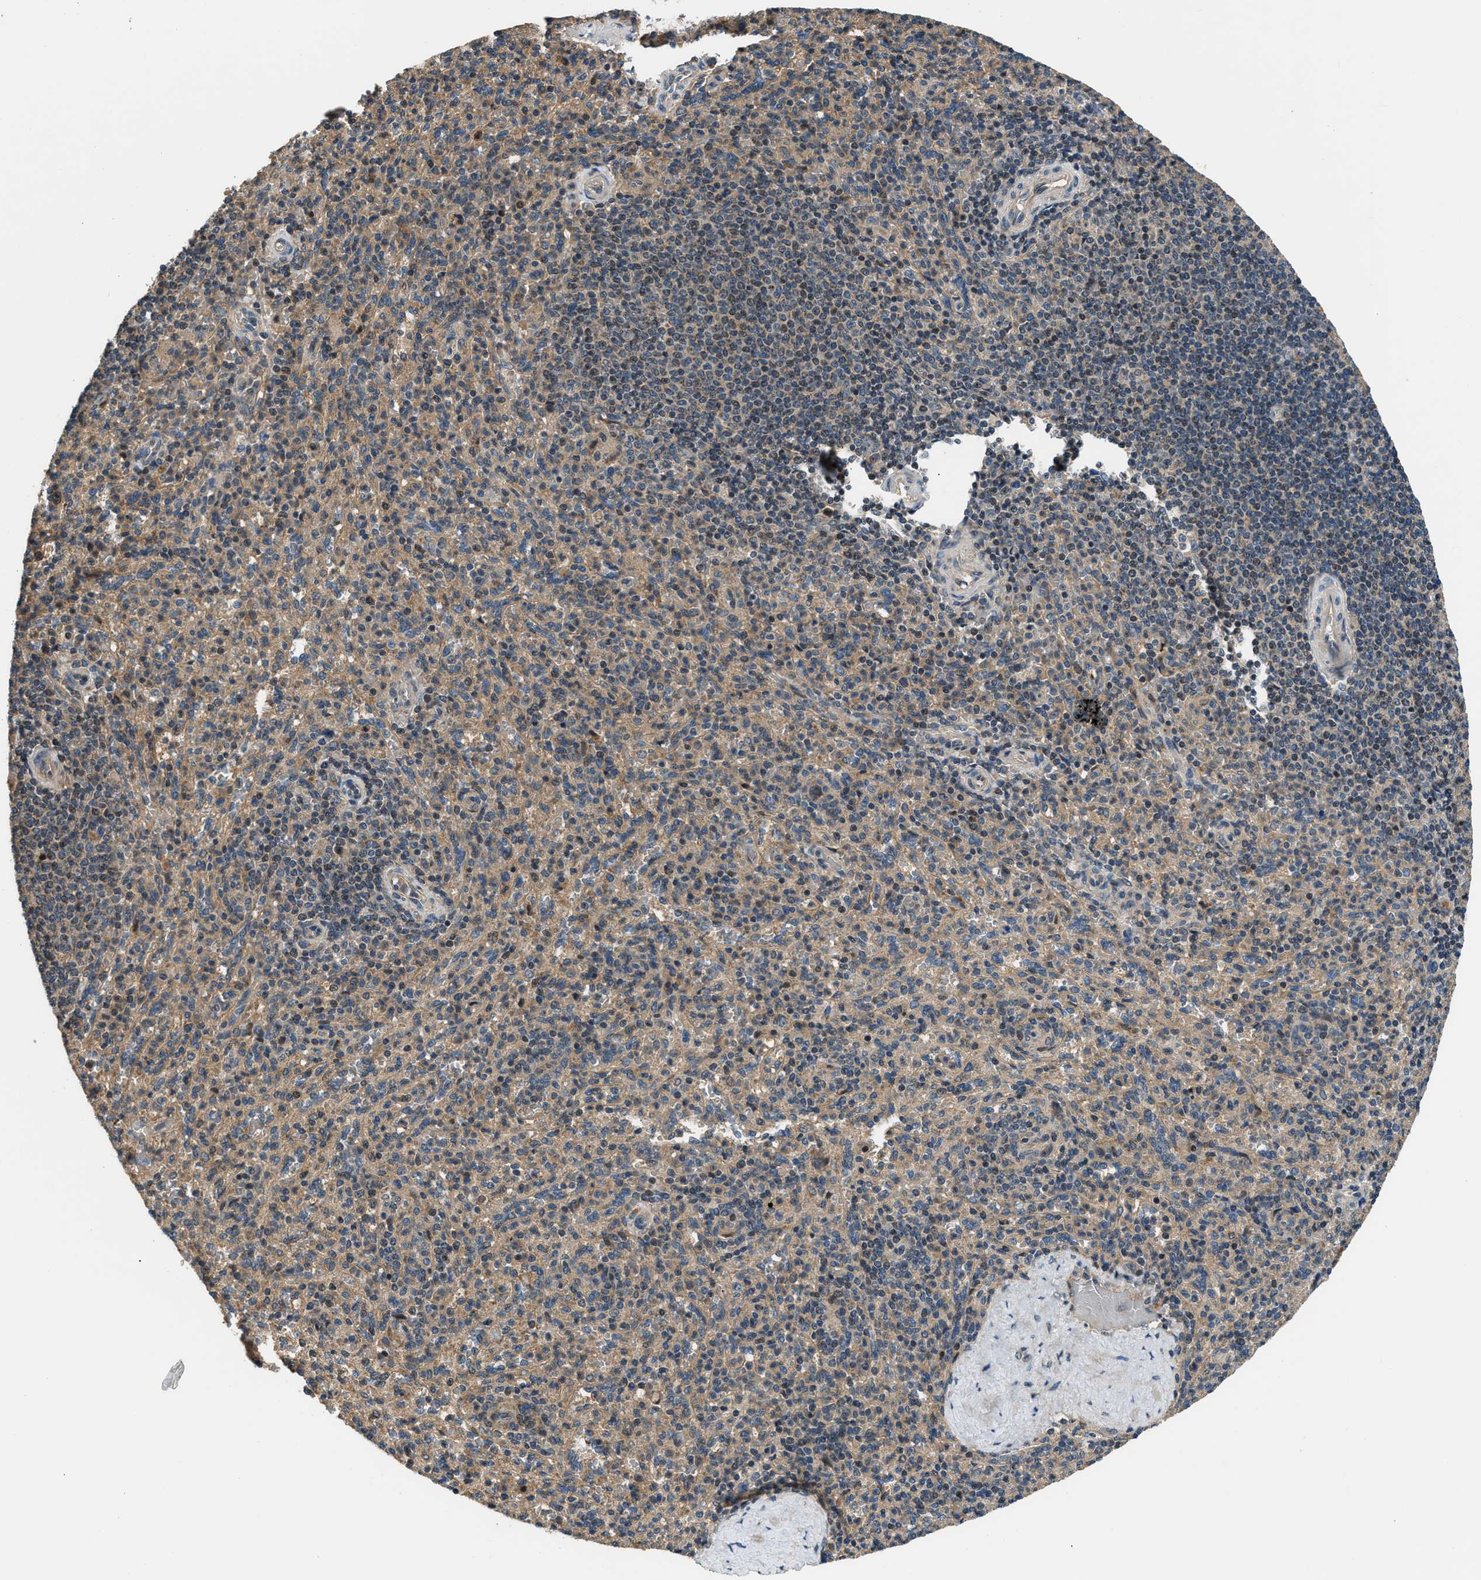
{"staining": {"intensity": "moderate", "quantity": "25%-75%", "location": "cytoplasmic/membranous"}, "tissue": "spleen", "cell_type": "Cells in red pulp", "image_type": "normal", "snomed": [{"axis": "morphology", "description": "Normal tissue, NOS"}, {"axis": "topography", "description": "Spleen"}], "caption": "Moderate cytoplasmic/membranous positivity is appreciated in about 25%-75% of cells in red pulp in benign spleen.", "gene": "IL3RA", "patient": {"sex": "male", "age": 36}}